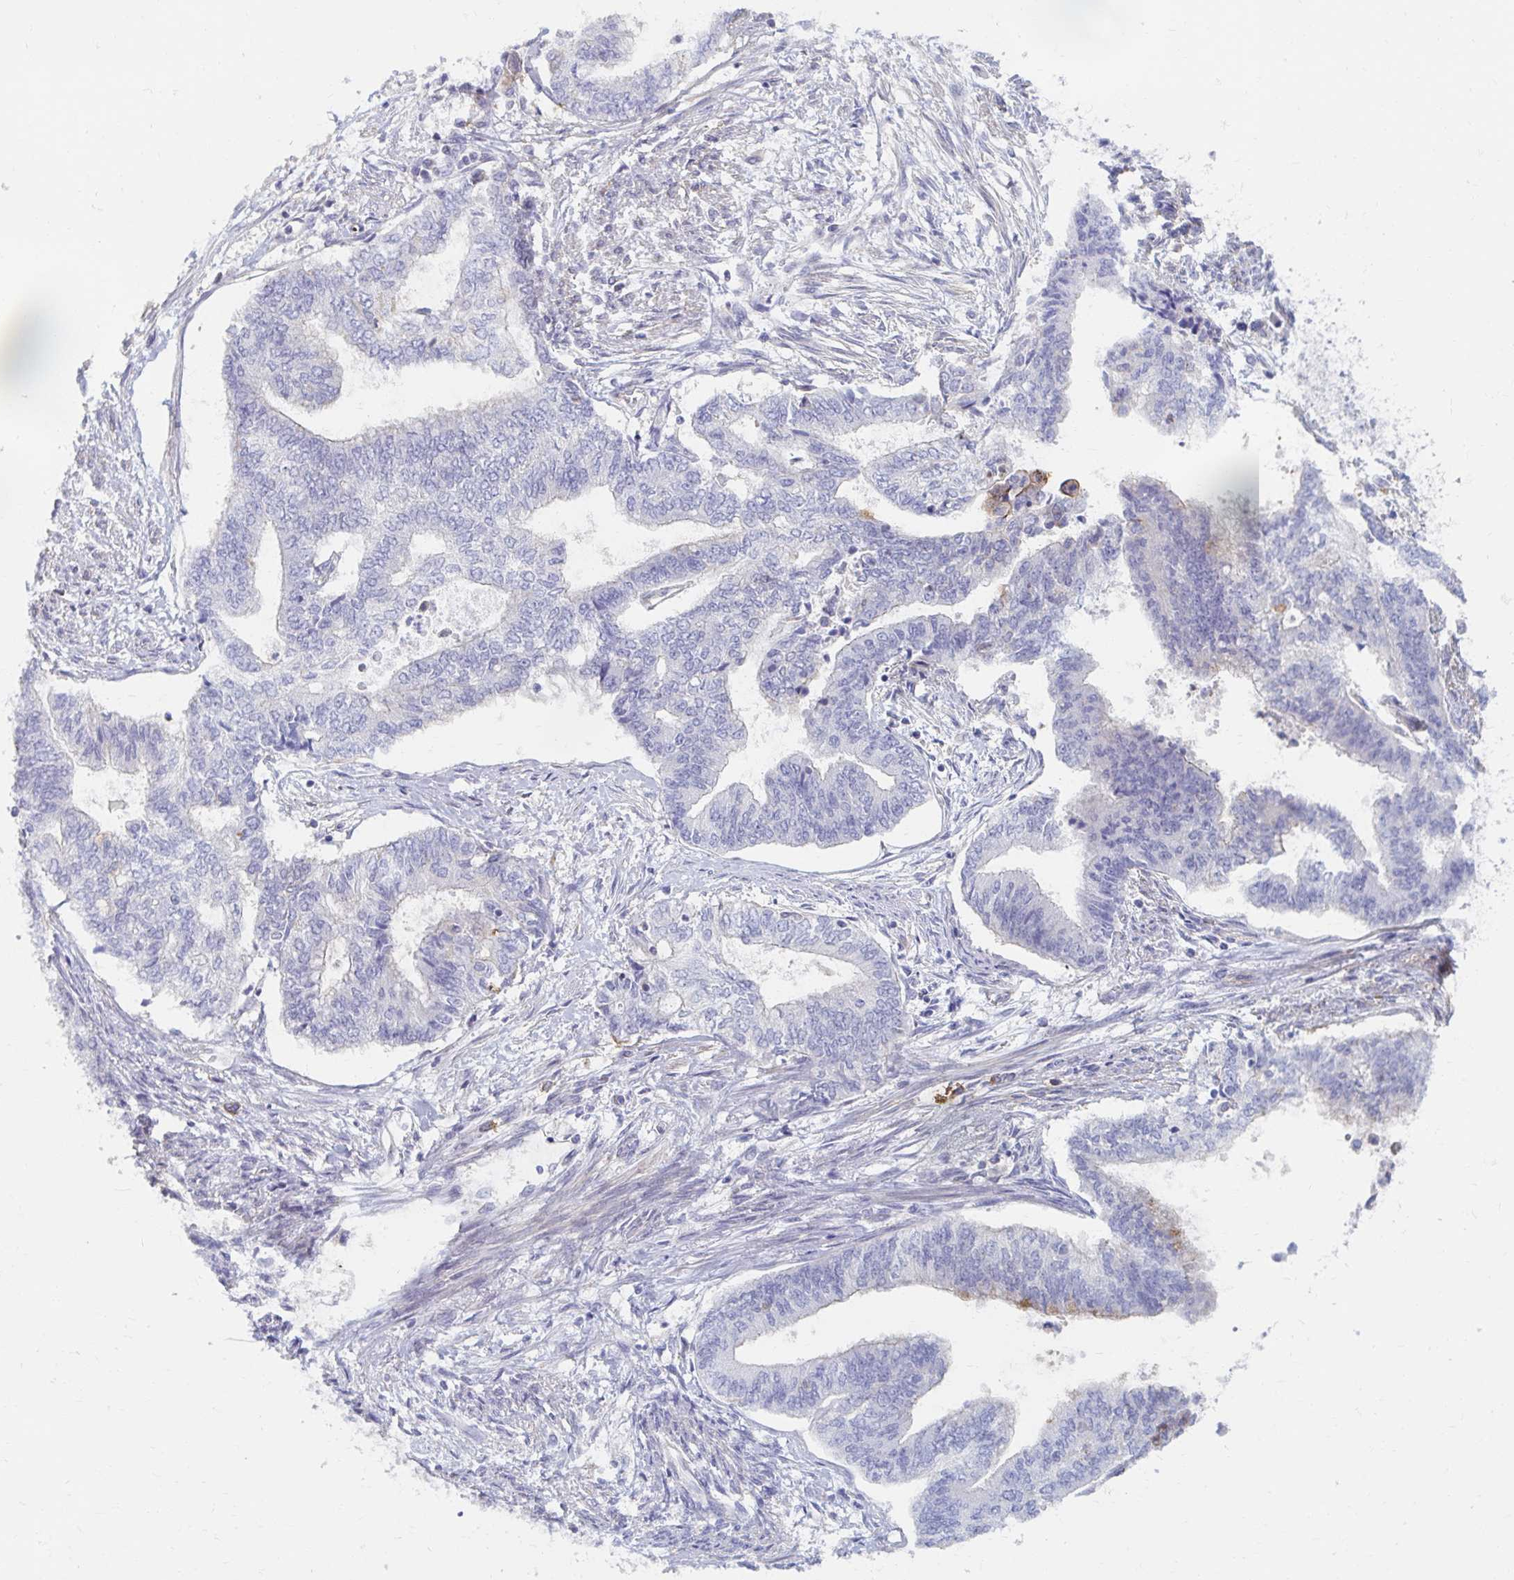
{"staining": {"intensity": "negative", "quantity": "none", "location": "none"}, "tissue": "endometrial cancer", "cell_type": "Tumor cells", "image_type": "cancer", "snomed": [{"axis": "morphology", "description": "Adenocarcinoma, NOS"}, {"axis": "topography", "description": "Endometrium"}], "caption": "This is an immunohistochemistry (IHC) histopathology image of endometrial adenocarcinoma. There is no expression in tumor cells.", "gene": "MYLK2", "patient": {"sex": "female", "age": 65}}